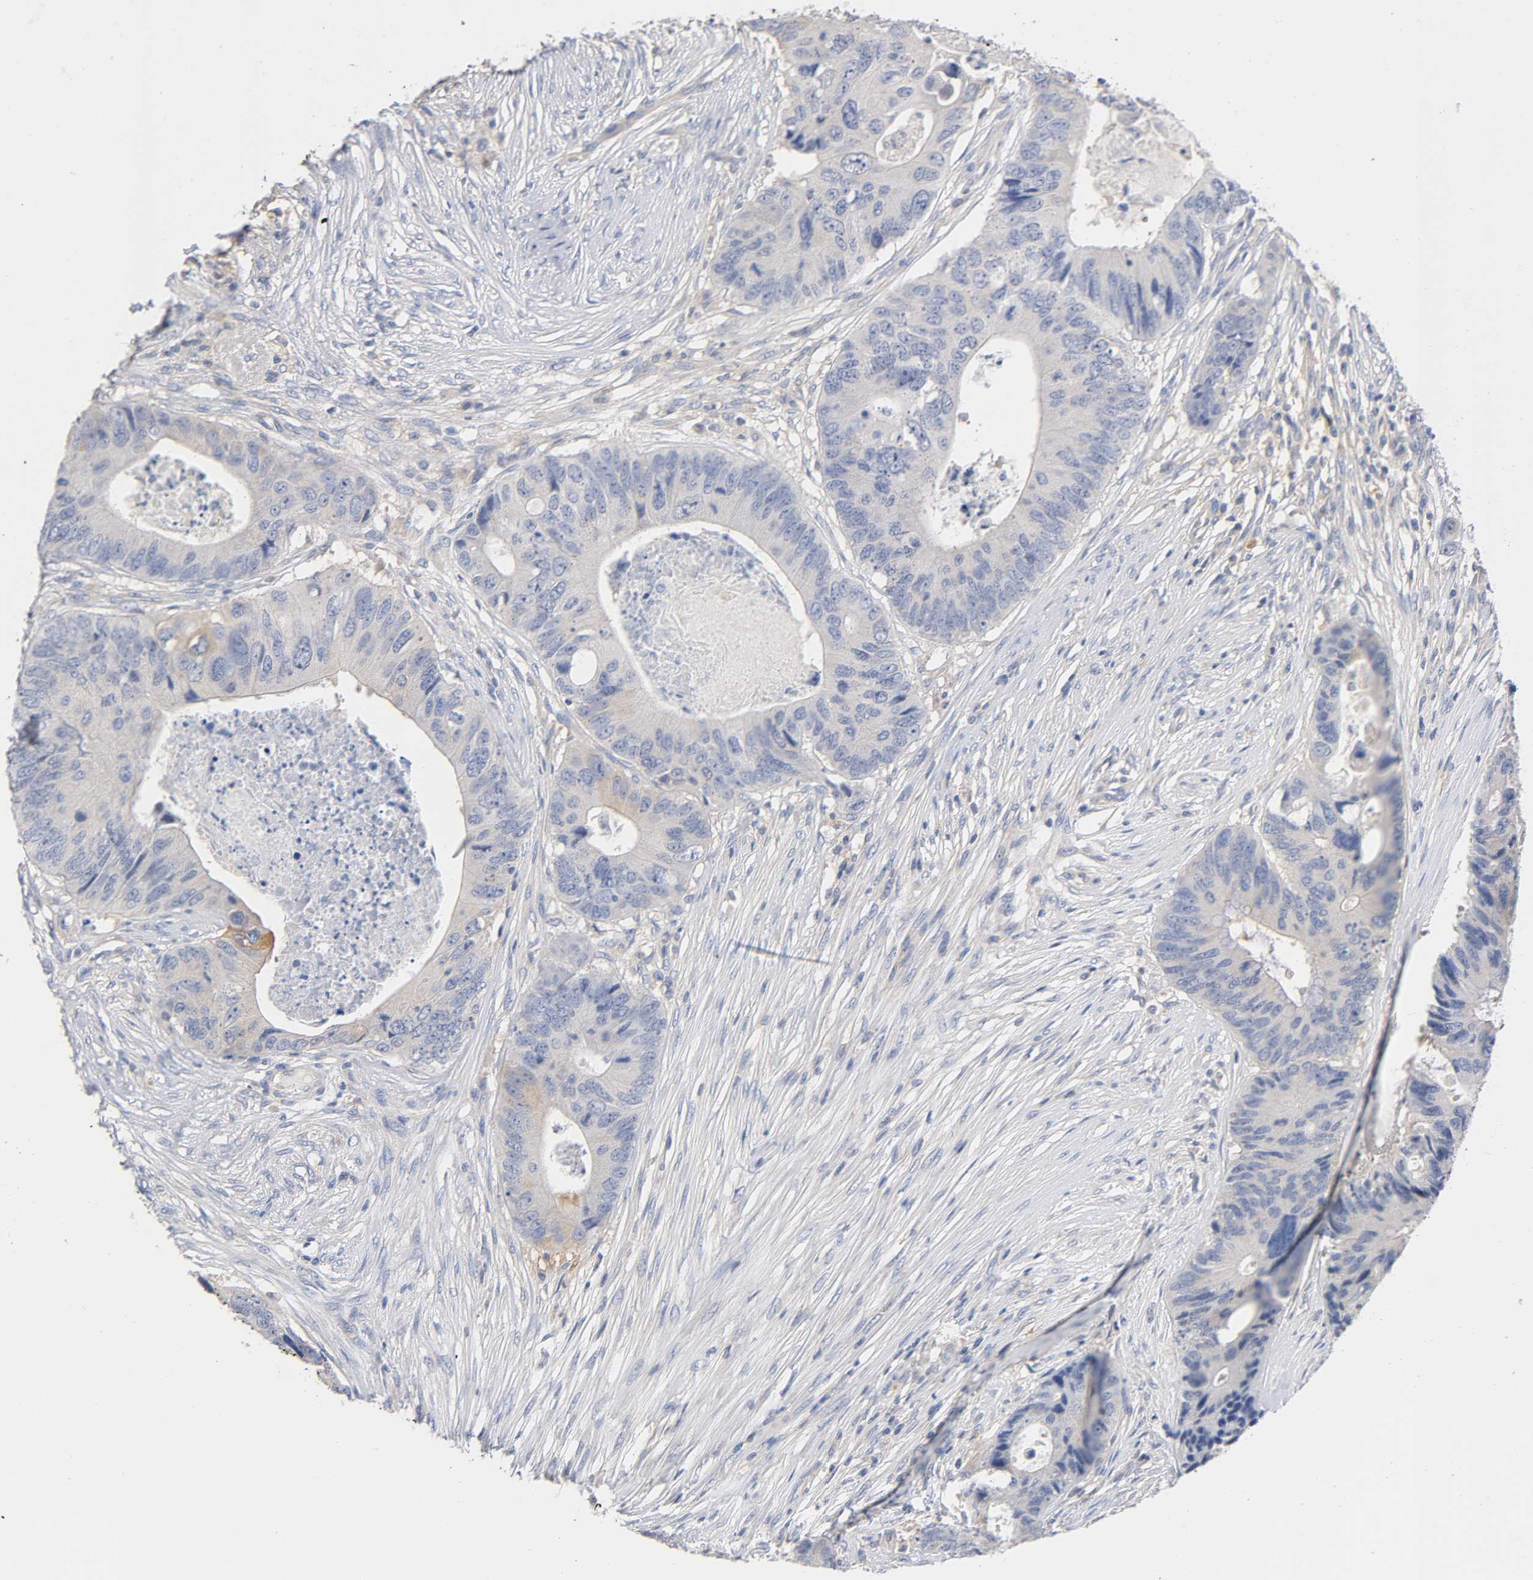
{"staining": {"intensity": "weak", "quantity": "<25%", "location": "cytoplasmic/membranous"}, "tissue": "colorectal cancer", "cell_type": "Tumor cells", "image_type": "cancer", "snomed": [{"axis": "morphology", "description": "Adenocarcinoma, NOS"}, {"axis": "topography", "description": "Colon"}], "caption": "A photomicrograph of adenocarcinoma (colorectal) stained for a protein reveals no brown staining in tumor cells.", "gene": "MALT1", "patient": {"sex": "male", "age": 71}}